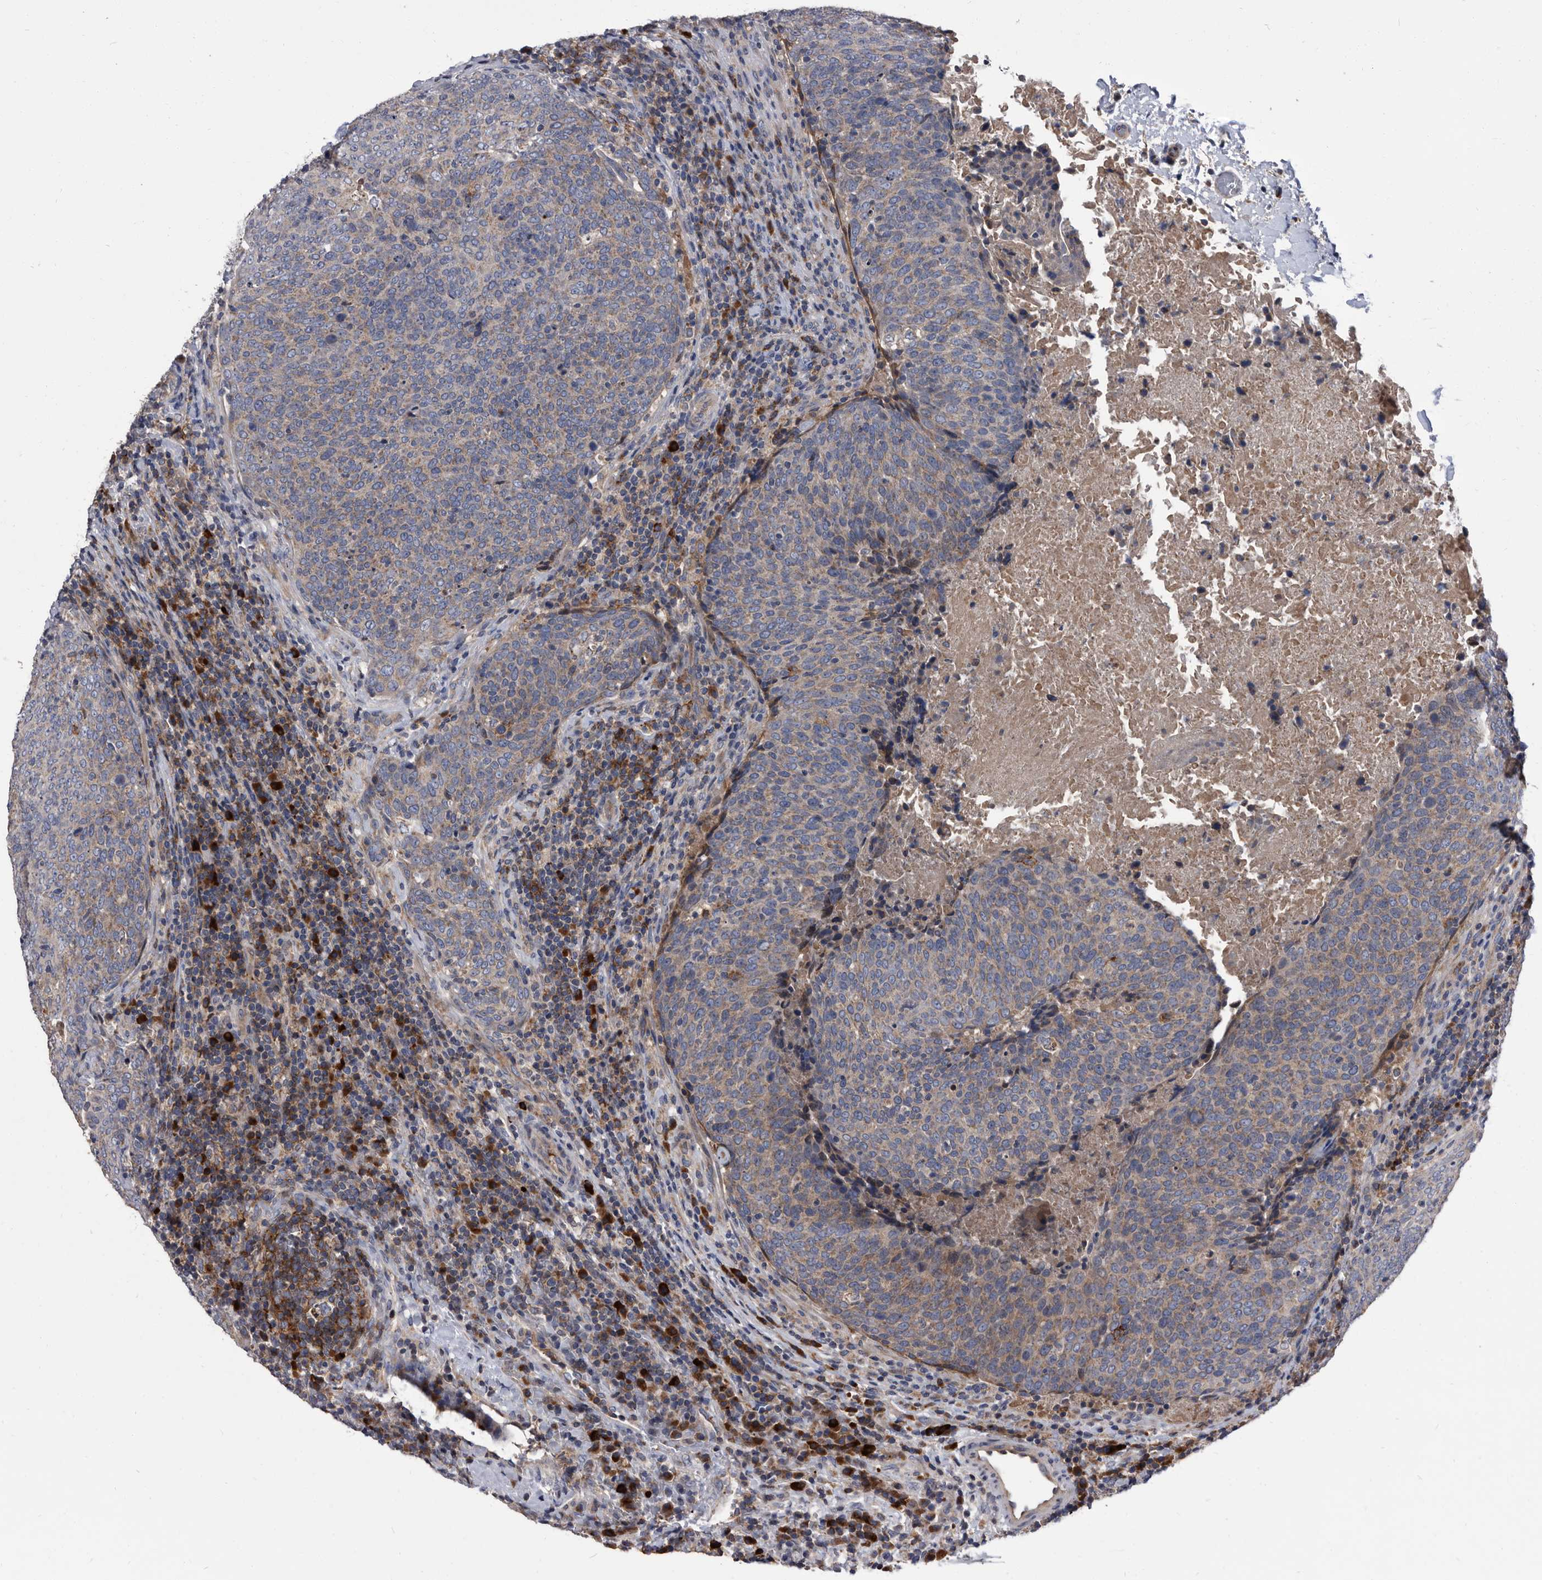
{"staining": {"intensity": "weak", "quantity": ">75%", "location": "cytoplasmic/membranous"}, "tissue": "head and neck cancer", "cell_type": "Tumor cells", "image_type": "cancer", "snomed": [{"axis": "morphology", "description": "Squamous cell carcinoma, NOS"}, {"axis": "morphology", "description": "Squamous cell carcinoma, metastatic, NOS"}, {"axis": "topography", "description": "Lymph node"}, {"axis": "topography", "description": "Head-Neck"}], "caption": "There is low levels of weak cytoplasmic/membranous expression in tumor cells of head and neck cancer, as demonstrated by immunohistochemical staining (brown color).", "gene": "DTNBP1", "patient": {"sex": "male", "age": 62}}